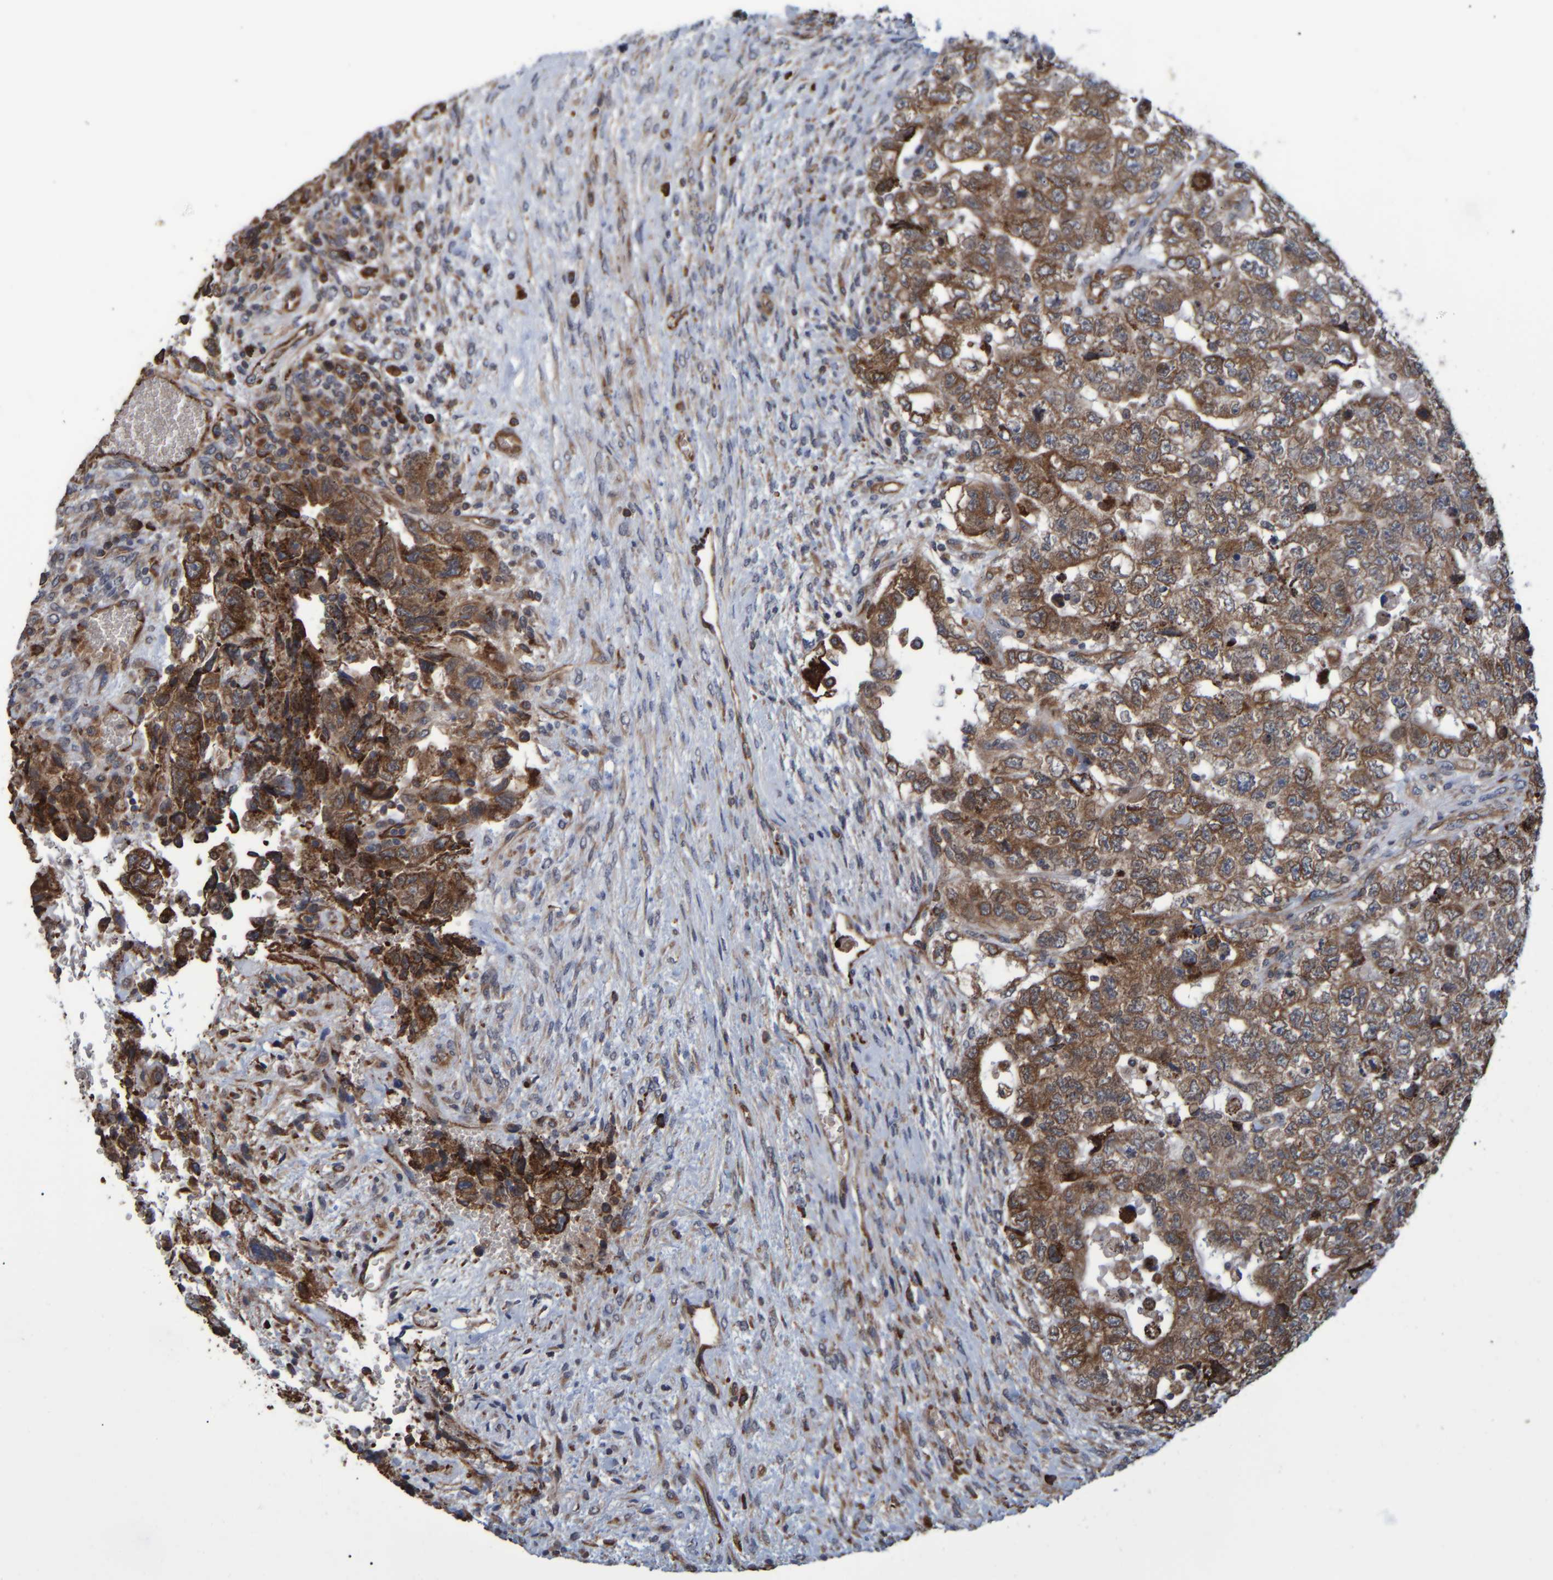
{"staining": {"intensity": "moderate", "quantity": ">75%", "location": "cytoplasmic/membranous"}, "tissue": "testis cancer", "cell_type": "Tumor cells", "image_type": "cancer", "snomed": [{"axis": "morphology", "description": "Carcinoma, Embryonal, NOS"}, {"axis": "topography", "description": "Testis"}], "caption": "IHC image of neoplastic tissue: human testis cancer (embryonal carcinoma) stained using IHC shows medium levels of moderate protein expression localized specifically in the cytoplasmic/membranous of tumor cells, appearing as a cytoplasmic/membranous brown color.", "gene": "SPAG5", "patient": {"sex": "male", "age": 36}}